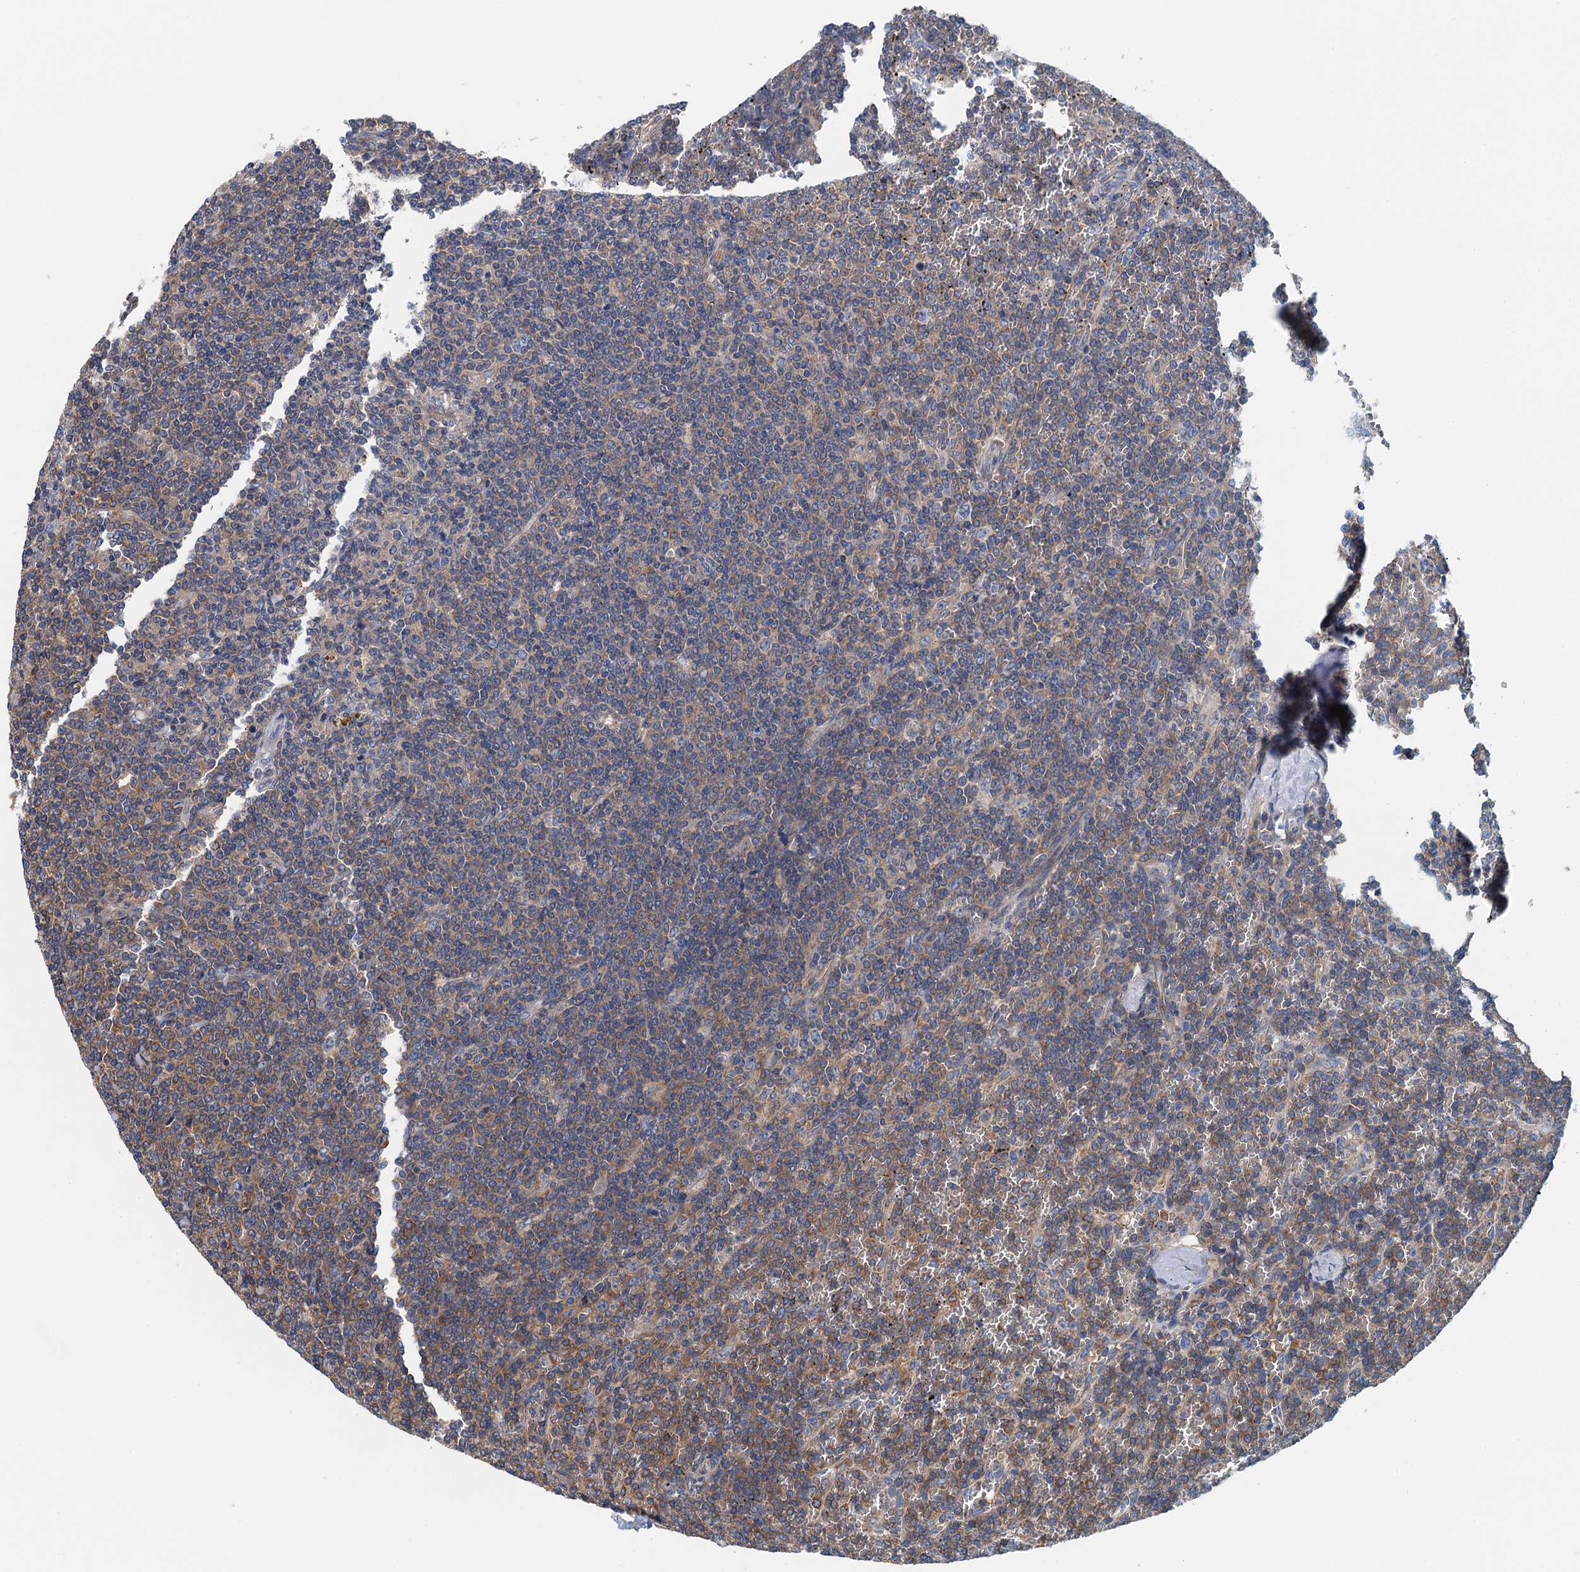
{"staining": {"intensity": "moderate", "quantity": "25%-75%", "location": "cytoplasmic/membranous"}, "tissue": "lymphoma", "cell_type": "Tumor cells", "image_type": "cancer", "snomed": [{"axis": "morphology", "description": "Malignant lymphoma, non-Hodgkin's type, Low grade"}, {"axis": "topography", "description": "Spleen"}], "caption": "This is an image of IHC staining of malignant lymphoma, non-Hodgkin's type (low-grade), which shows moderate expression in the cytoplasmic/membranous of tumor cells.", "gene": "PPP1R14D", "patient": {"sex": "female", "age": 19}}